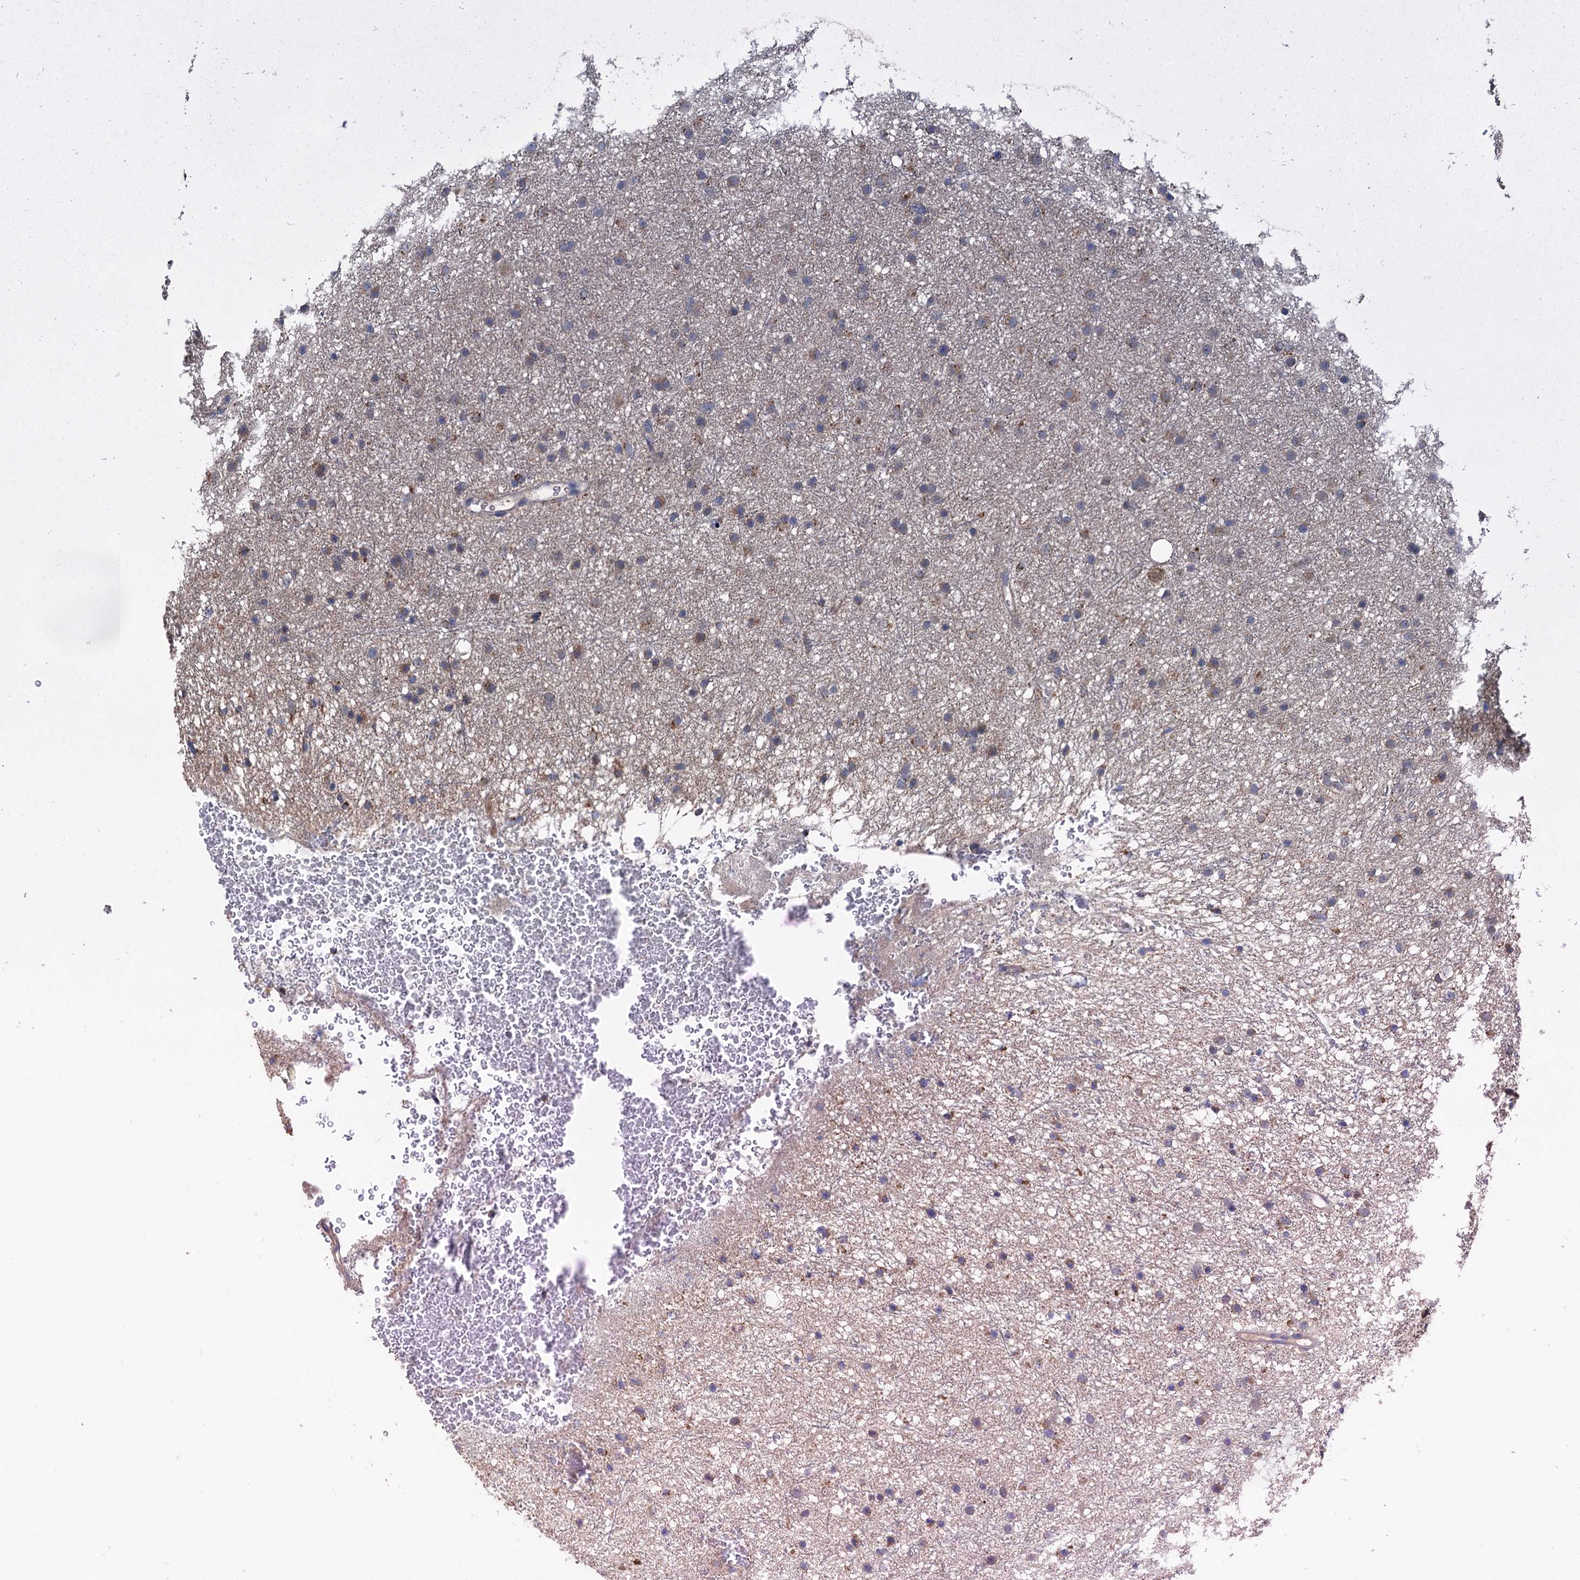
{"staining": {"intensity": "weak", "quantity": "25%-75%", "location": "cytoplasmic/membranous"}, "tissue": "glioma", "cell_type": "Tumor cells", "image_type": "cancer", "snomed": [{"axis": "morphology", "description": "Glioma, malignant, Low grade"}, {"axis": "topography", "description": "Cerebral cortex"}], "caption": "Malignant low-grade glioma stained with a protein marker demonstrates weak staining in tumor cells.", "gene": "OTUB1", "patient": {"sex": "female", "age": 39}}